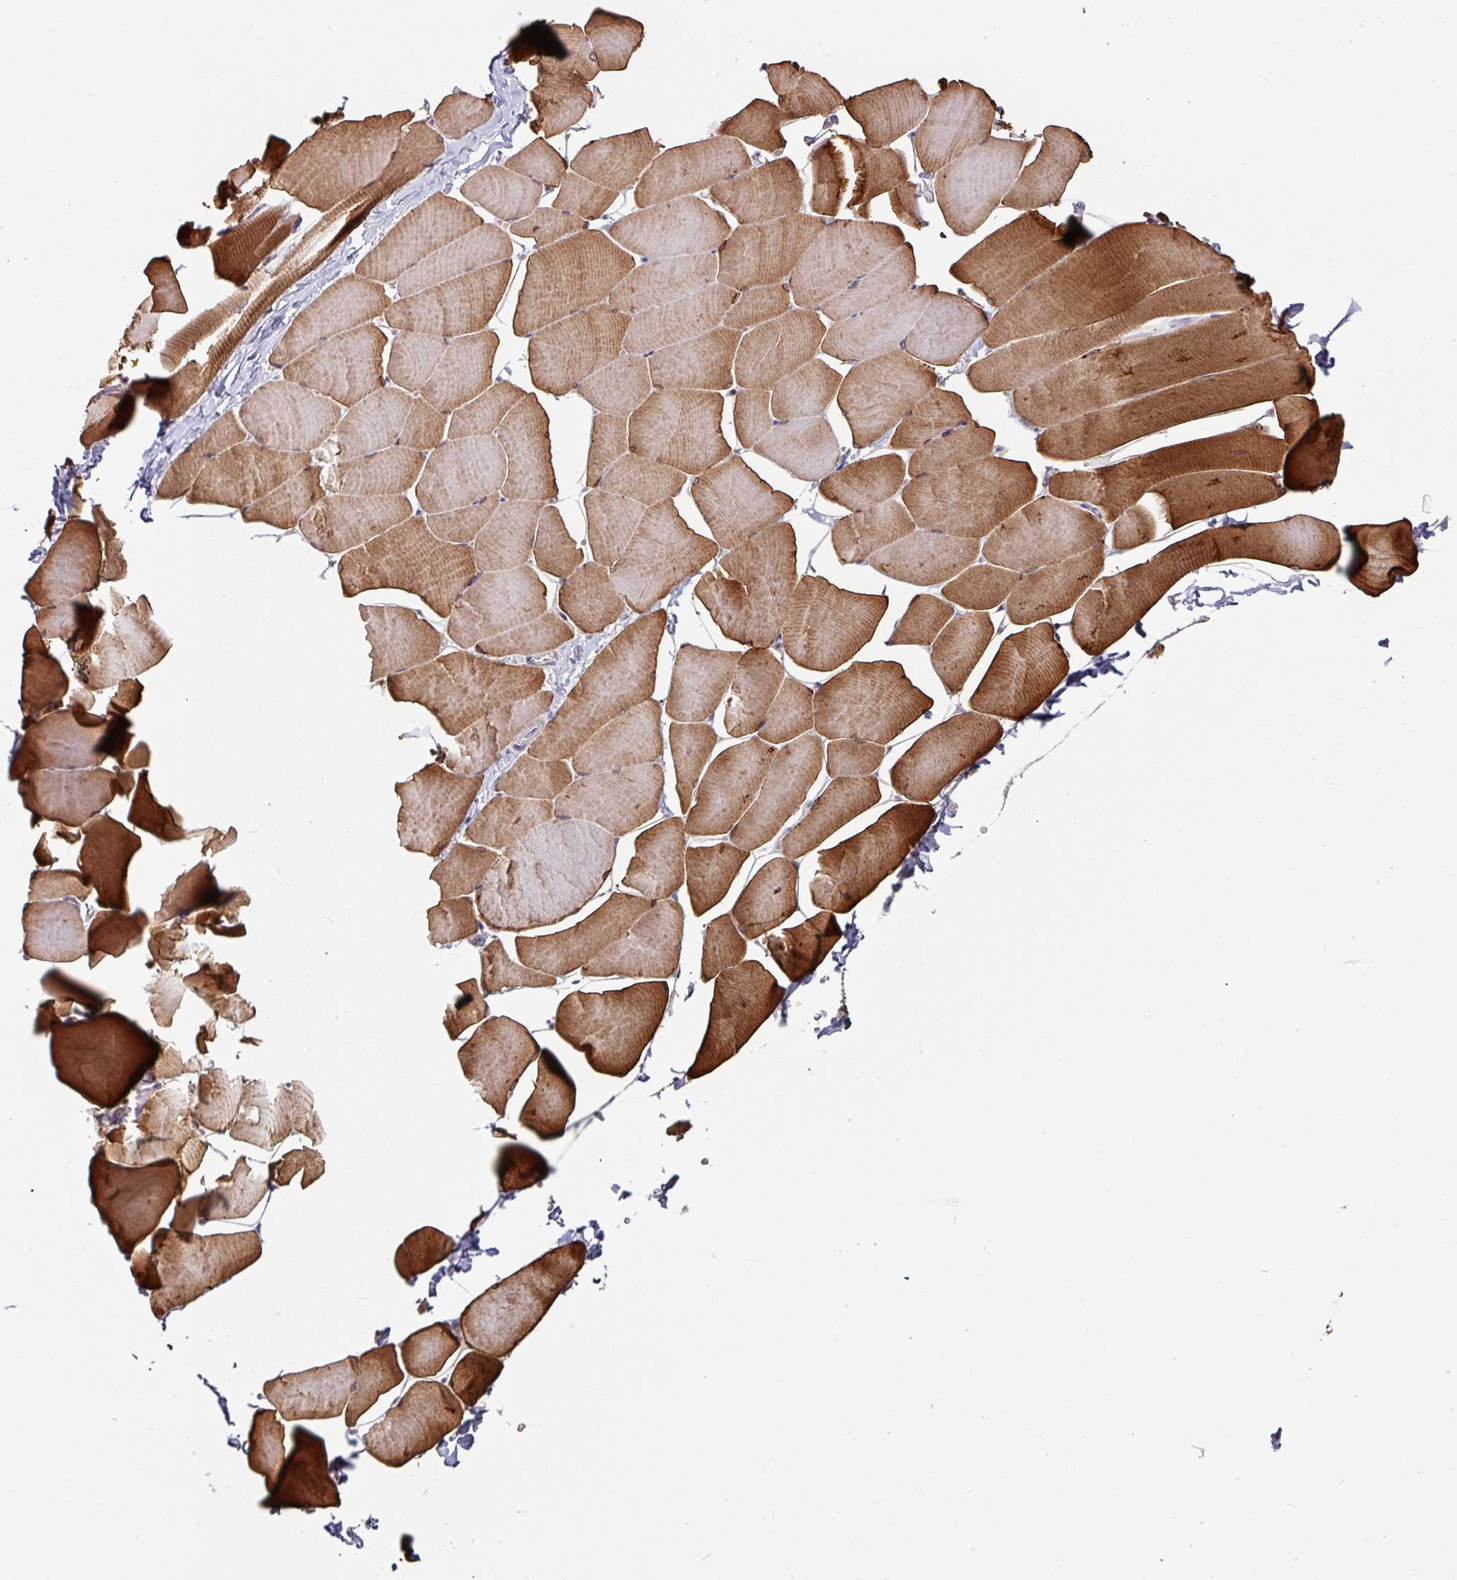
{"staining": {"intensity": "strong", "quantity": ">75%", "location": "cytoplasmic/membranous"}, "tissue": "skeletal muscle", "cell_type": "Myocytes", "image_type": "normal", "snomed": [{"axis": "morphology", "description": "Normal tissue, NOS"}, {"axis": "topography", "description": "Skeletal muscle"}], "caption": "High-magnification brightfield microscopy of benign skeletal muscle stained with DAB (brown) and counterstained with hematoxylin (blue). myocytes exhibit strong cytoplasmic/membranous expression is identified in about>75% of cells. Using DAB (3,3'-diaminobenzidine) (brown) and hematoxylin (blue) stains, captured at high magnification using brightfield microscopy.", "gene": "OR2D3", "patient": {"sex": "male", "age": 25}}